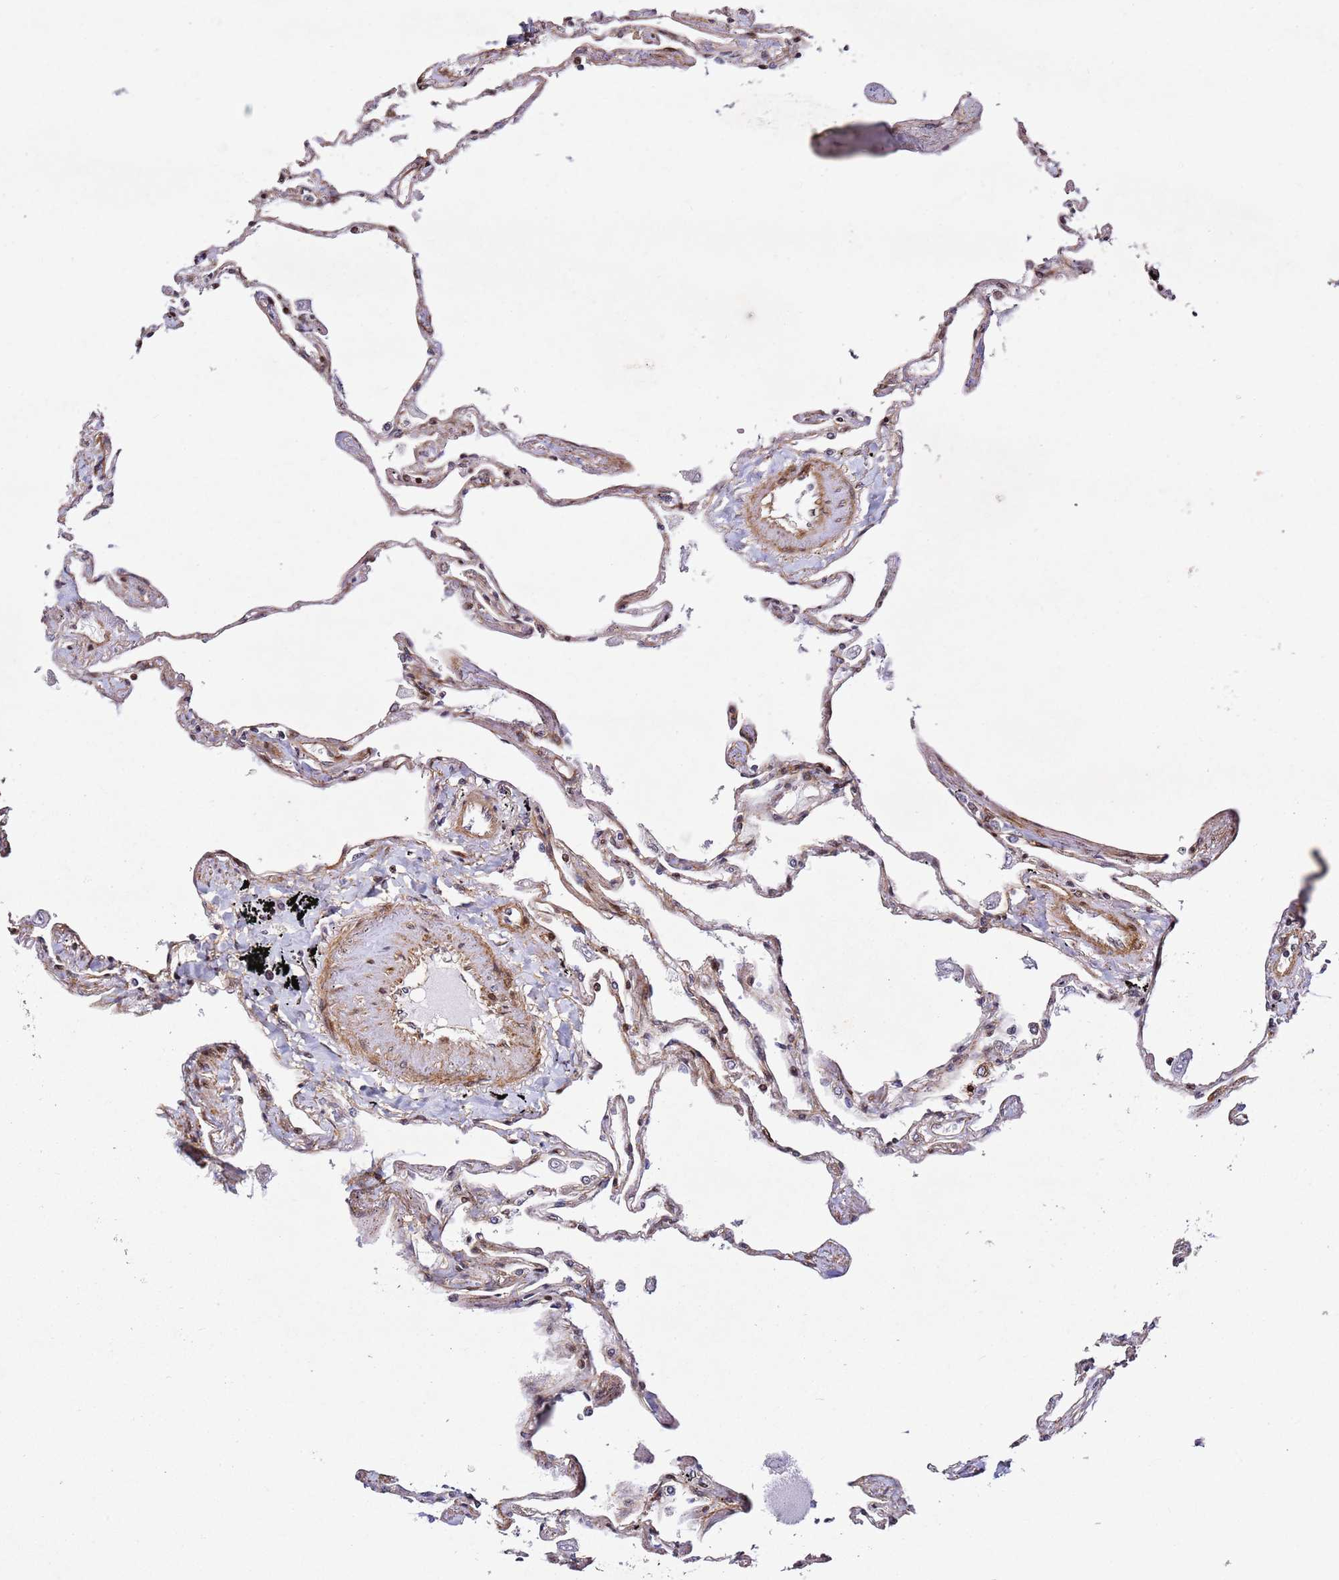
{"staining": {"intensity": "moderate", "quantity": "25%-75%", "location": "cytoplasmic/membranous"}, "tissue": "lung", "cell_type": "Alveolar cells", "image_type": "normal", "snomed": [{"axis": "morphology", "description": "Normal tissue, NOS"}, {"axis": "topography", "description": "Lung"}], "caption": "Approximately 25%-75% of alveolar cells in benign lung display moderate cytoplasmic/membranous protein expression as visualized by brown immunohistochemical staining.", "gene": "ZNF296", "patient": {"sex": "female", "age": 67}}